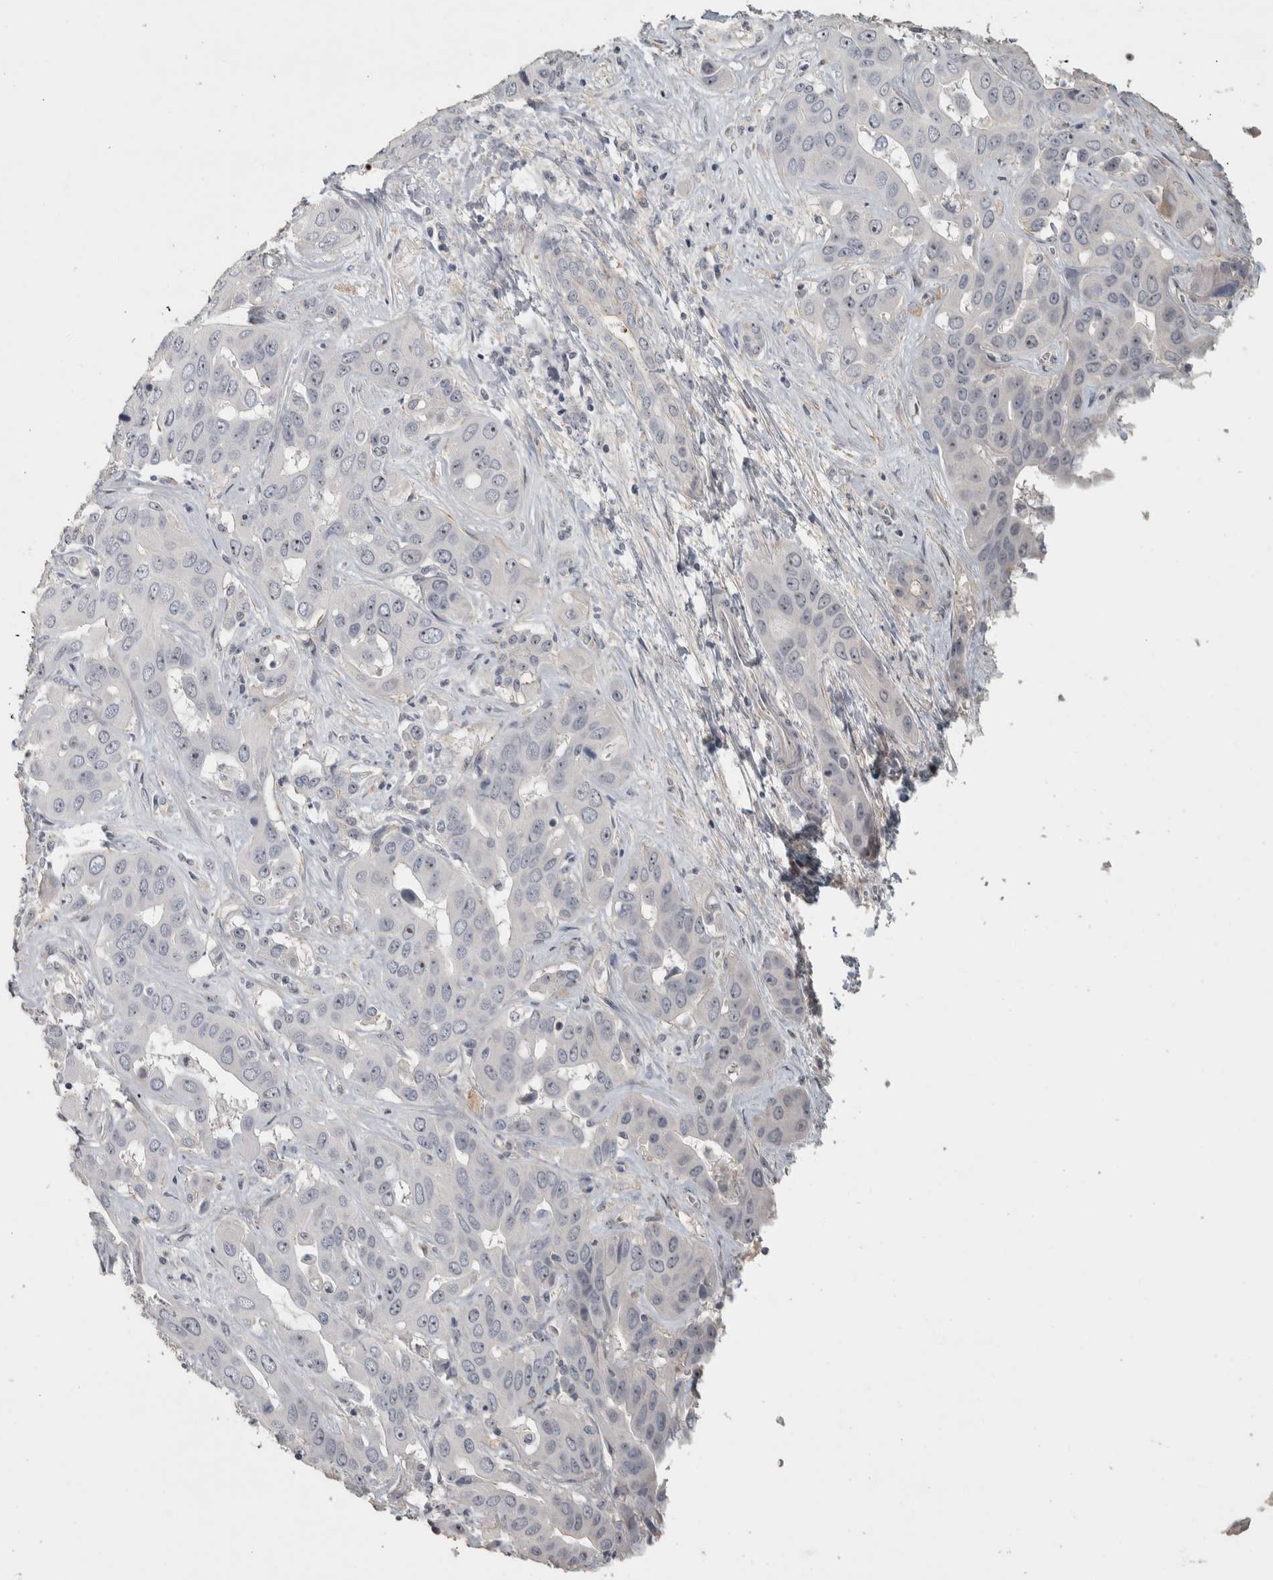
{"staining": {"intensity": "weak", "quantity": "<25%", "location": "nuclear"}, "tissue": "liver cancer", "cell_type": "Tumor cells", "image_type": "cancer", "snomed": [{"axis": "morphology", "description": "Cholangiocarcinoma"}, {"axis": "topography", "description": "Liver"}], "caption": "Tumor cells are negative for brown protein staining in liver cholangiocarcinoma. The staining is performed using DAB (3,3'-diaminobenzidine) brown chromogen with nuclei counter-stained in using hematoxylin.", "gene": "DCAF10", "patient": {"sex": "female", "age": 52}}